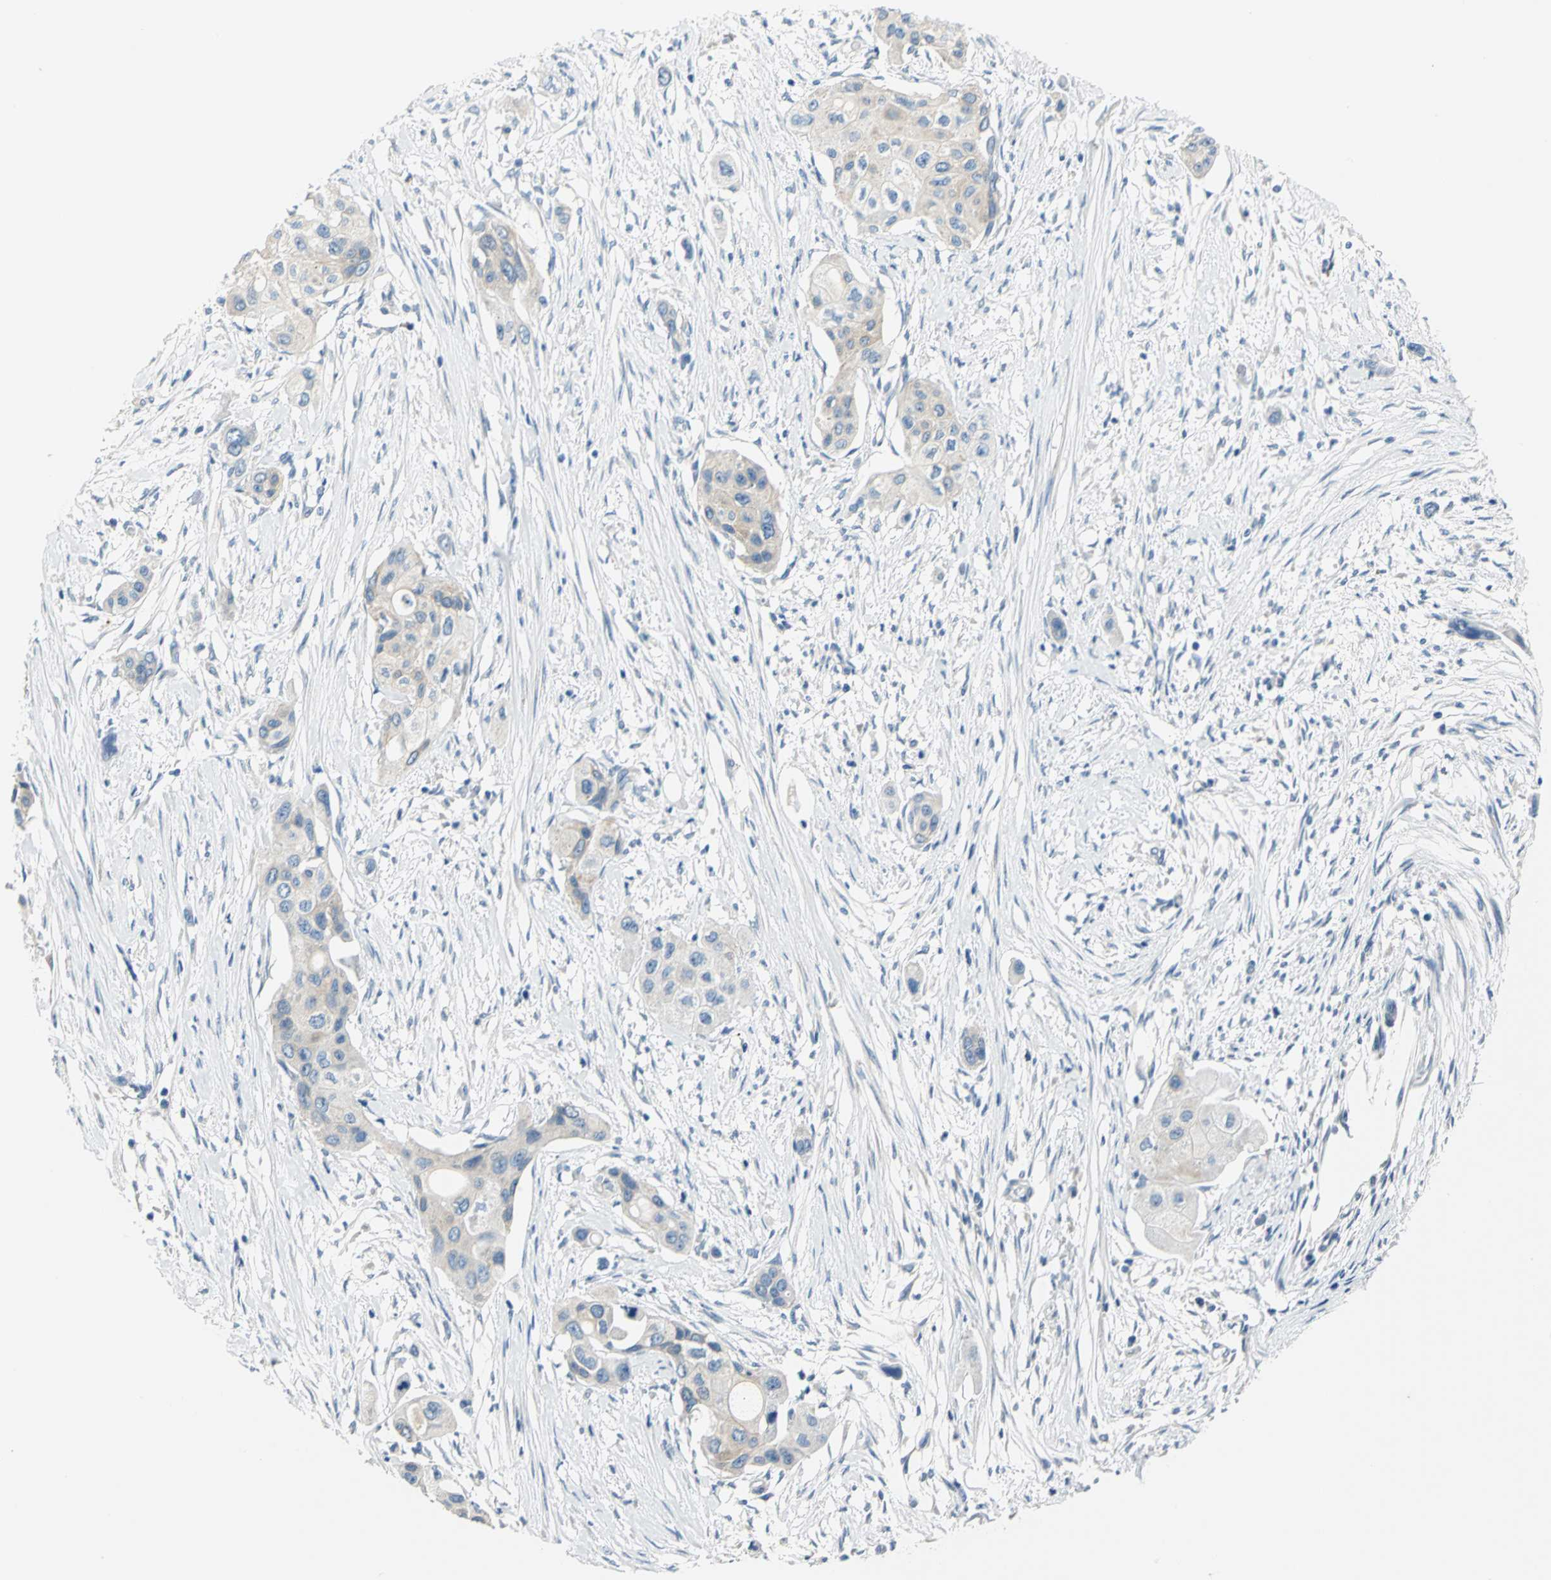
{"staining": {"intensity": "weak", "quantity": "25%-75%", "location": "cytoplasmic/membranous"}, "tissue": "pancreatic cancer", "cell_type": "Tumor cells", "image_type": "cancer", "snomed": [{"axis": "morphology", "description": "Adenocarcinoma, NOS"}, {"axis": "topography", "description": "Pancreas"}], "caption": "A high-resolution histopathology image shows immunohistochemistry staining of adenocarcinoma (pancreatic), which displays weak cytoplasmic/membranous positivity in approximately 25%-75% of tumor cells.", "gene": "TRIM25", "patient": {"sex": "female", "age": 60}}